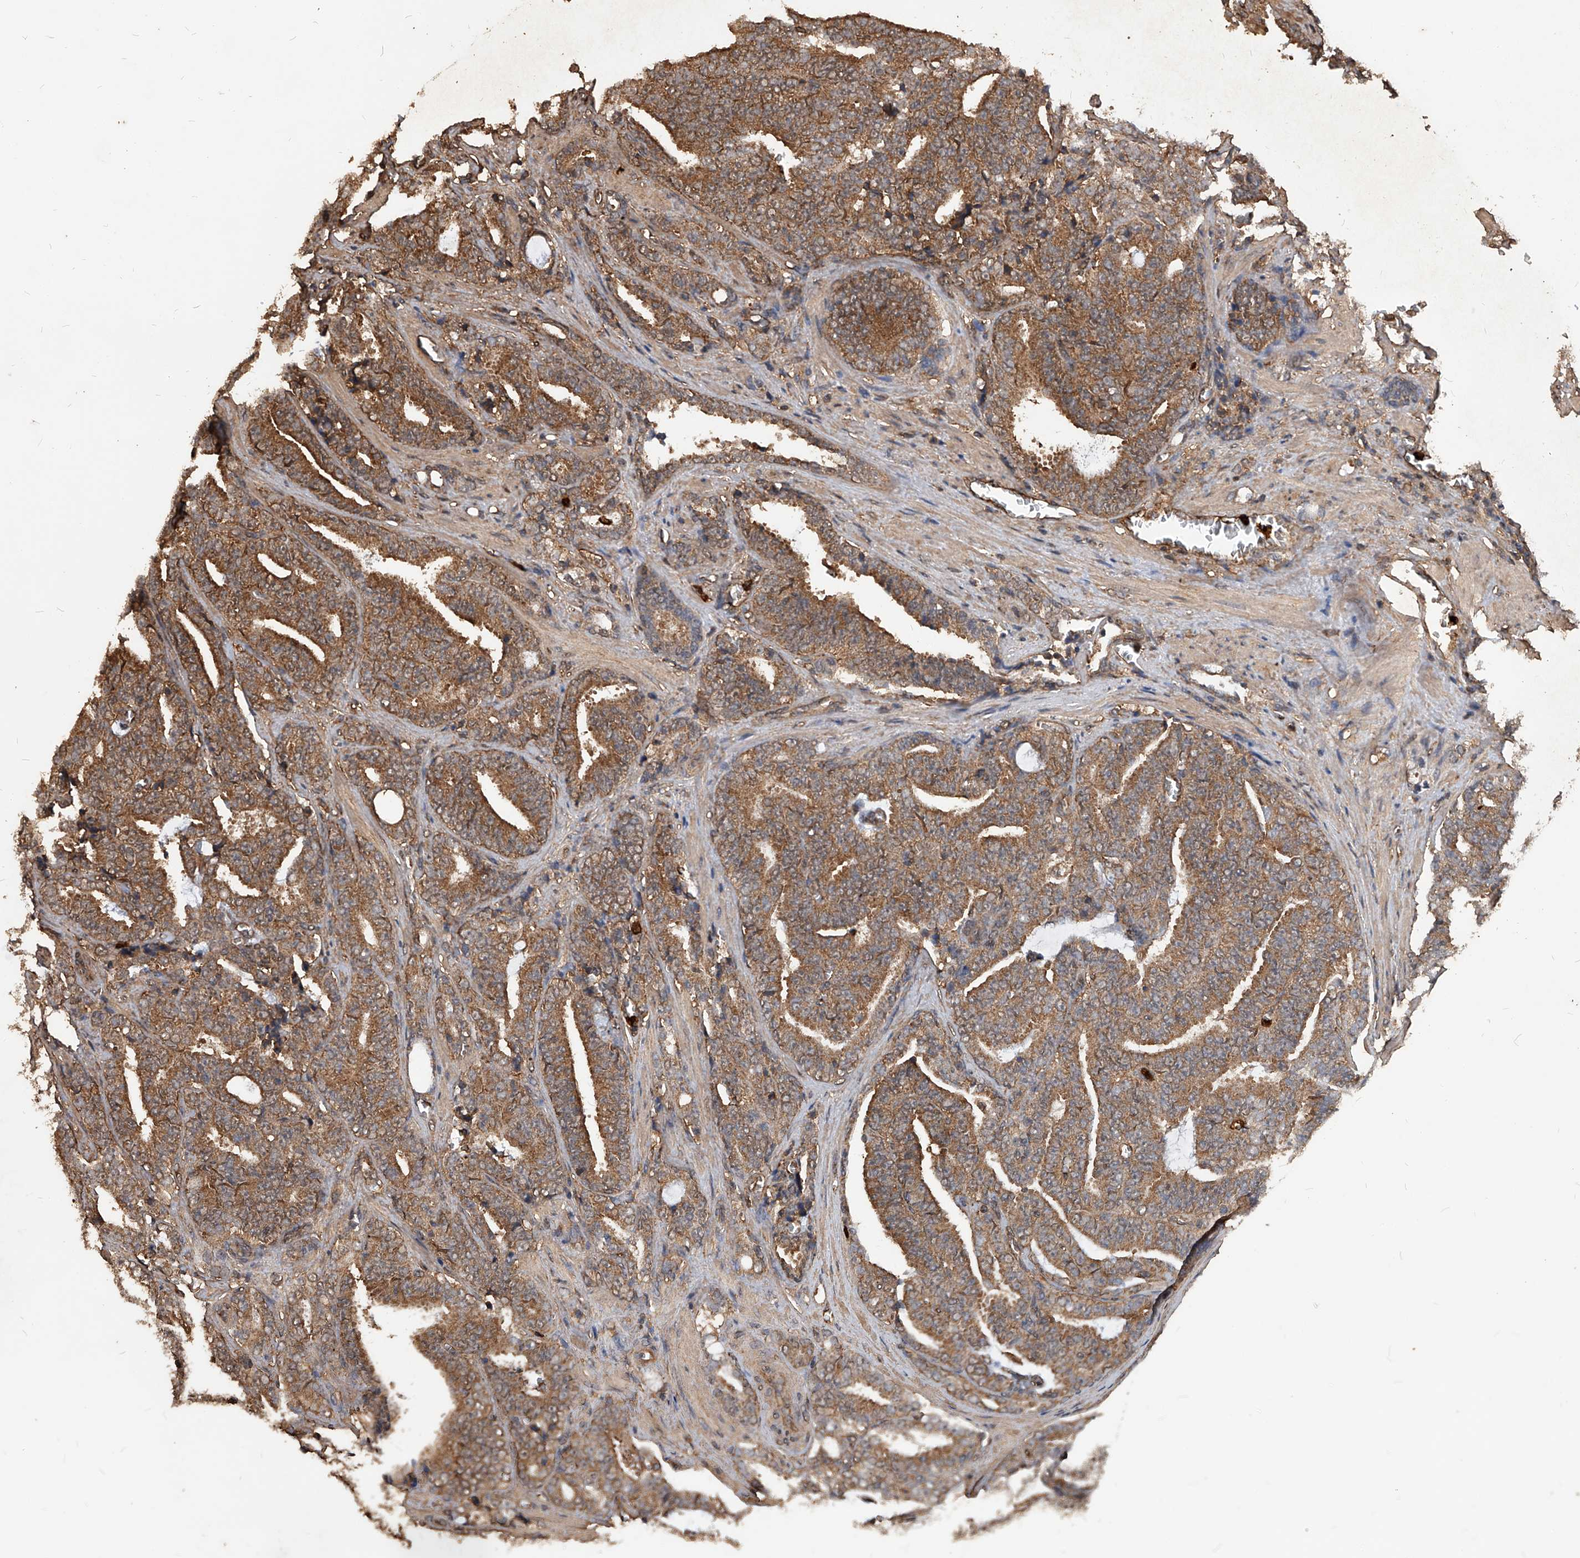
{"staining": {"intensity": "strong", "quantity": ">75%", "location": "cytoplasmic/membranous"}, "tissue": "prostate cancer", "cell_type": "Tumor cells", "image_type": "cancer", "snomed": [{"axis": "morphology", "description": "Adenocarcinoma, High grade"}, {"axis": "topography", "description": "Prostate and seminal vesicle, NOS"}], "caption": "Protein staining exhibits strong cytoplasmic/membranous expression in about >75% of tumor cells in prostate cancer (adenocarcinoma (high-grade)). Using DAB (brown) and hematoxylin (blue) stains, captured at high magnification using brightfield microscopy.", "gene": "UCP2", "patient": {"sex": "male", "age": 67}}